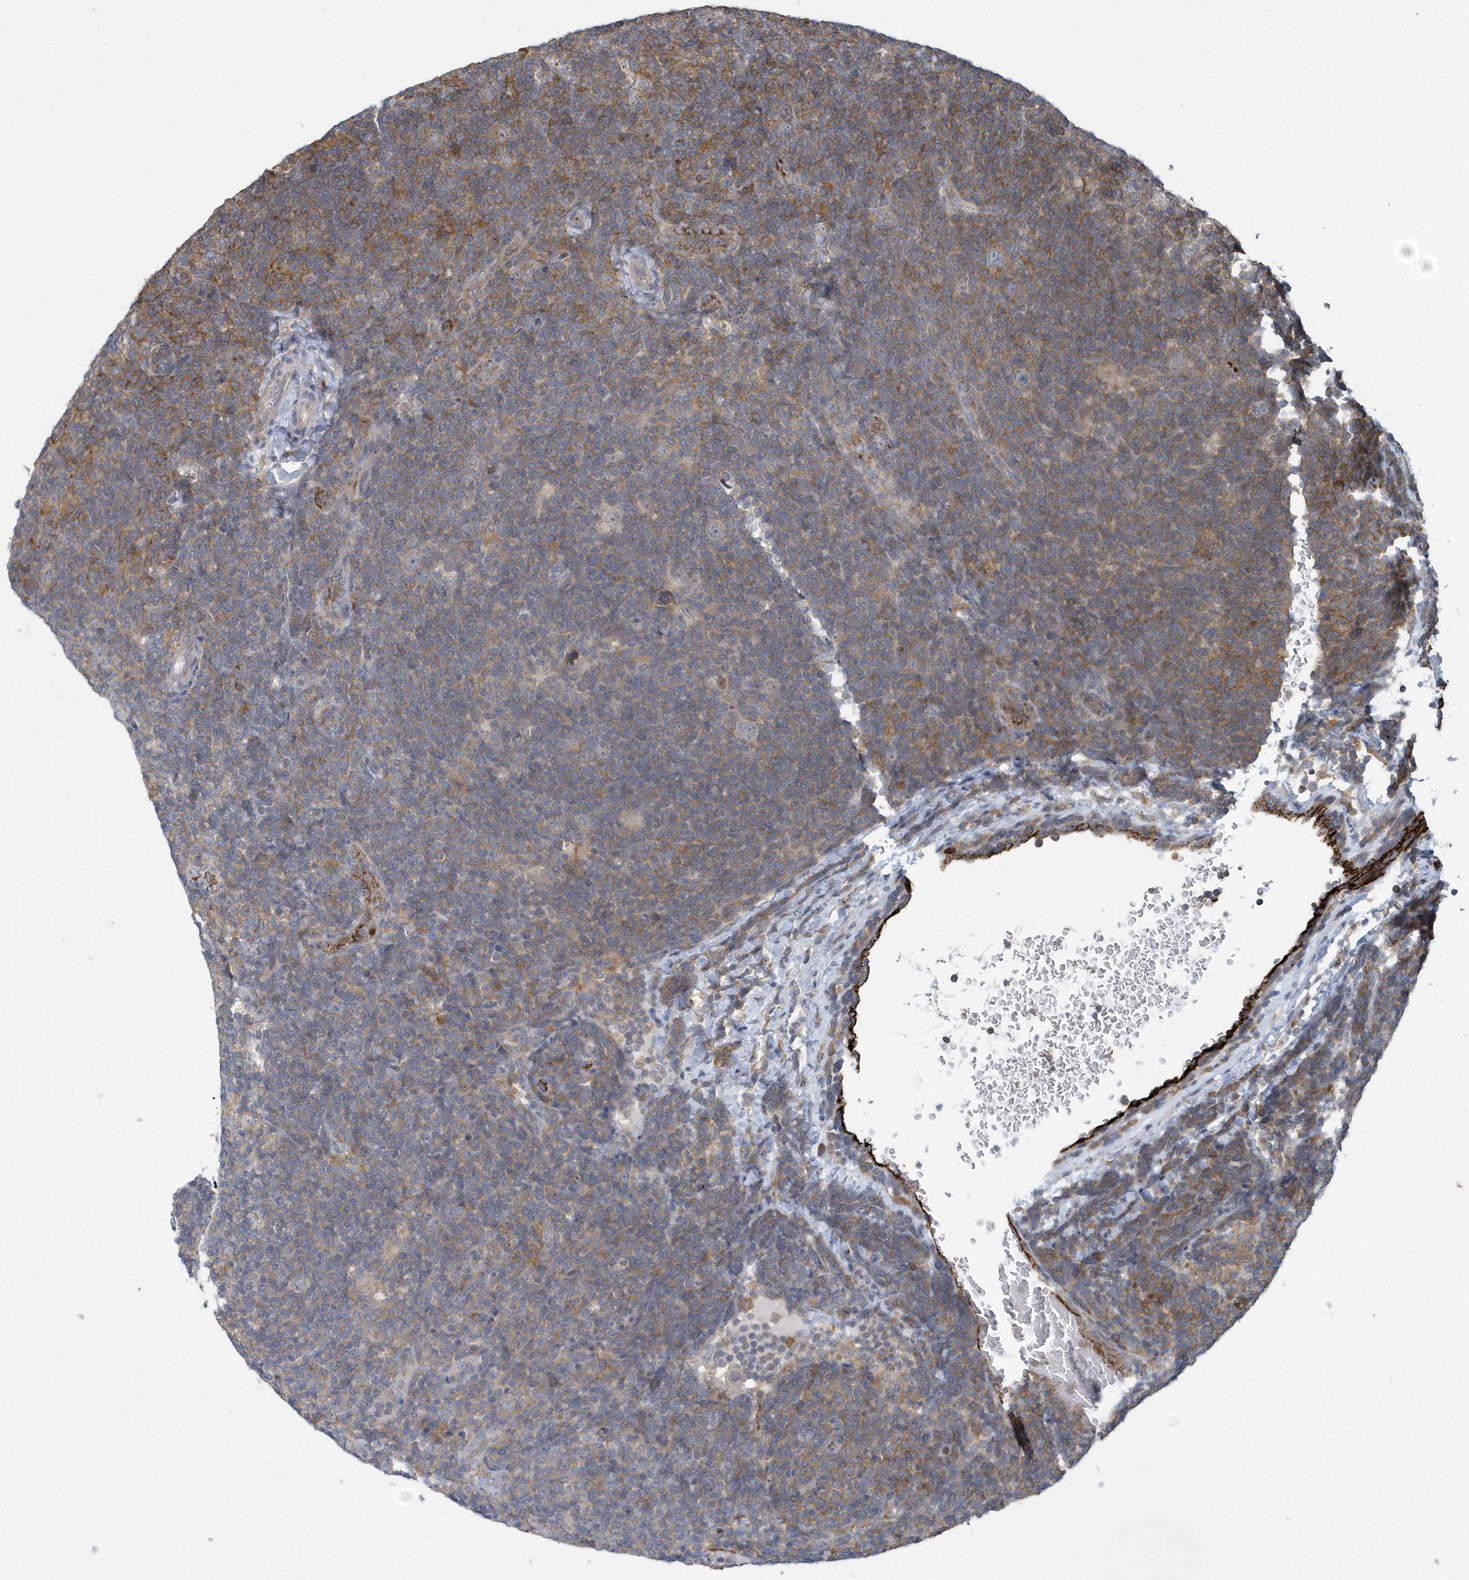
{"staining": {"intensity": "weak", "quantity": "25%-75%", "location": "cytoplasmic/membranous"}, "tissue": "lymphoma", "cell_type": "Tumor cells", "image_type": "cancer", "snomed": [{"axis": "morphology", "description": "Hodgkin's disease, NOS"}, {"axis": "topography", "description": "Lymph node"}], "caption": "The micrograph demonstrates immunohistochemical staining of lymphoma. There is weak cytoplasmic/membranous expression is present in about 25%-75% of tumor cells.", "gene": "N4BP2", "patient": {"sex": "female", "age": 57}}